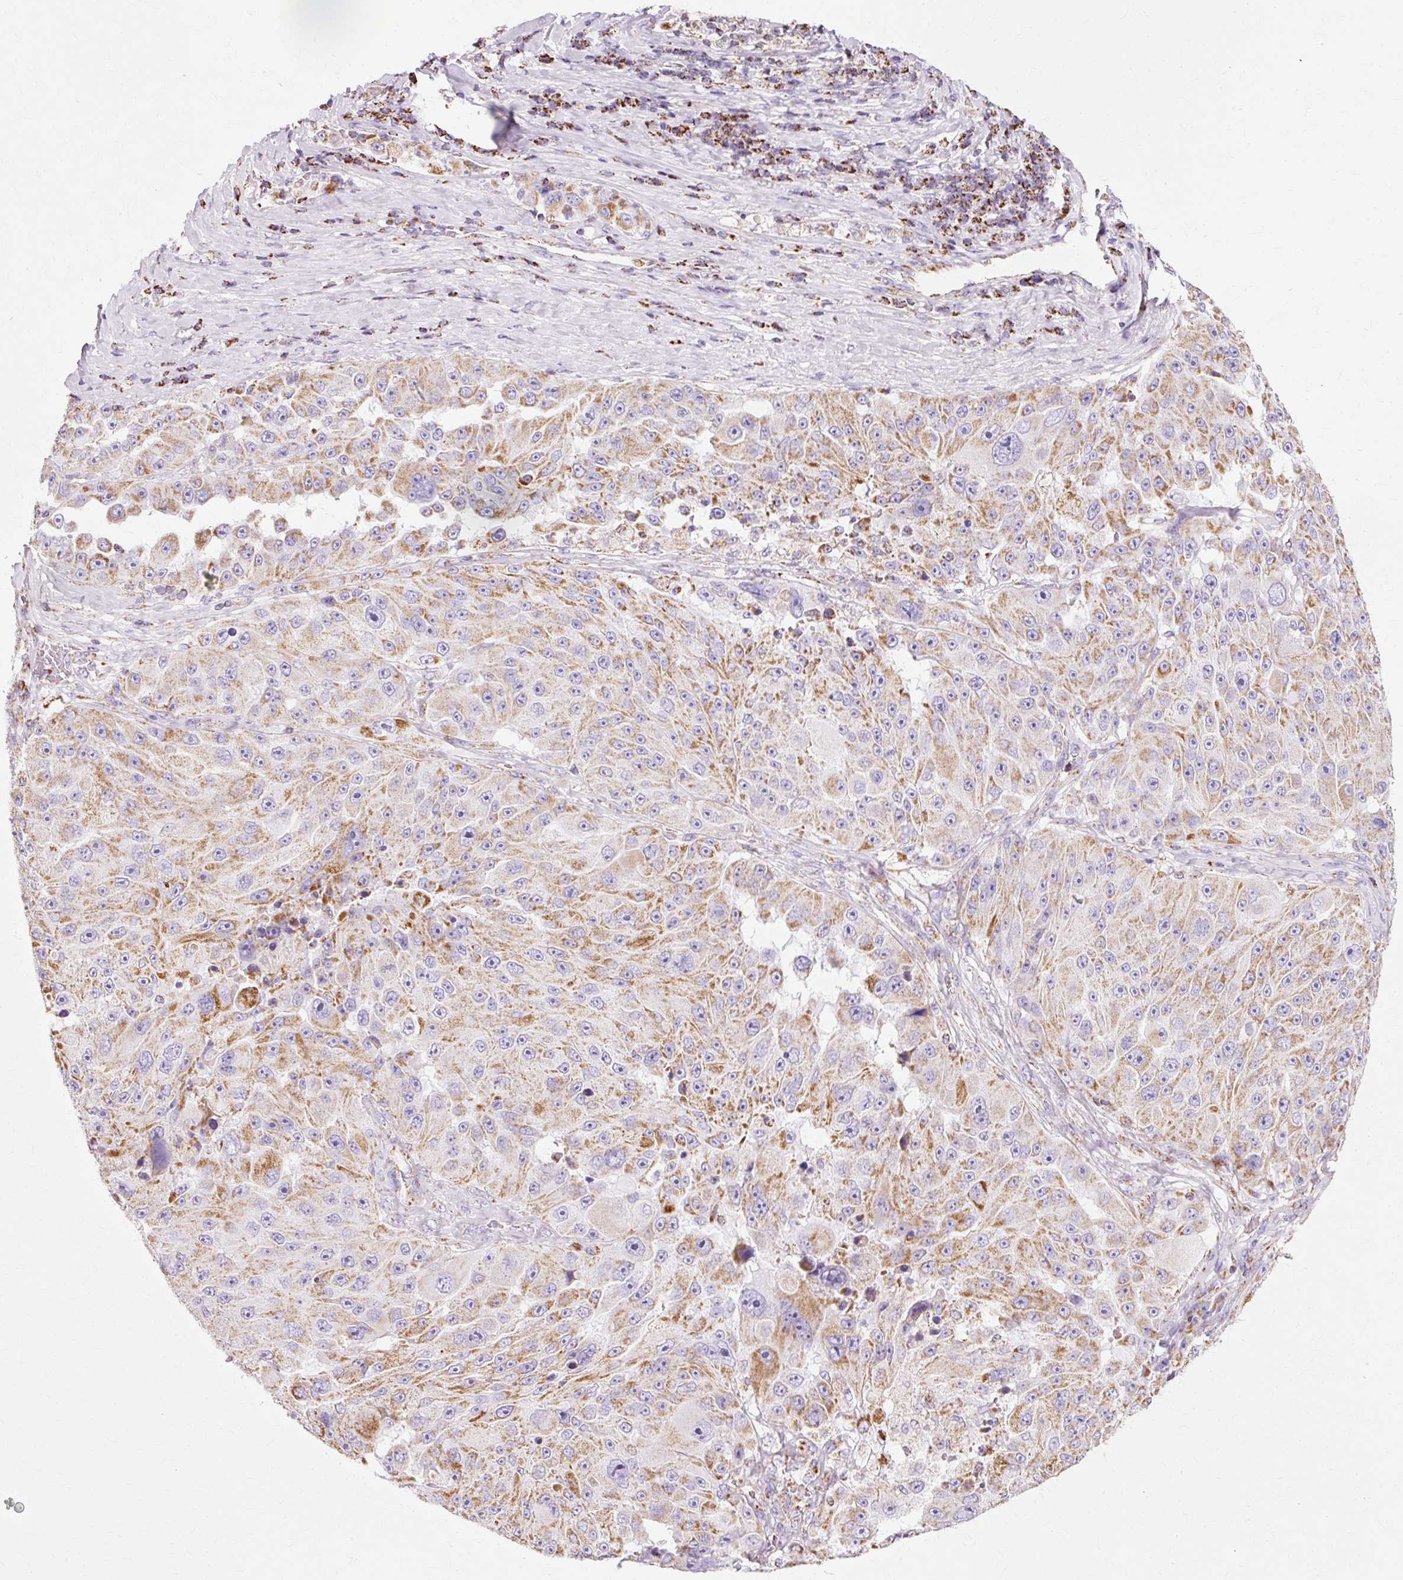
{"staining": {"intensity": "moderate", "quantity": "25%-75%", "location": "cytoplasmic/membranous"}, "tissue": "melanoma", "cell_type": "Tumor cells", "image_type": "cancer", "snomed": [{"axis": "morphology", "description": "Malignant melanoma, Metastatic site"}, {"axis": "topography", "description": "Lymph node"}], "caption": "Immunohistochemistry photomicrograph of neoplastic tissue: malignant melanoma (metastatic site) stained using immunohistochemistry (IHC) displays medium levels of moderate protein expression localized specifically in the cytoplasmic/membranous of tumor cells, appearing as a cytoplasmic/membranous brown color.", "gene": "ATP5PO", "patient": {"sex": "male", "age": 62}}